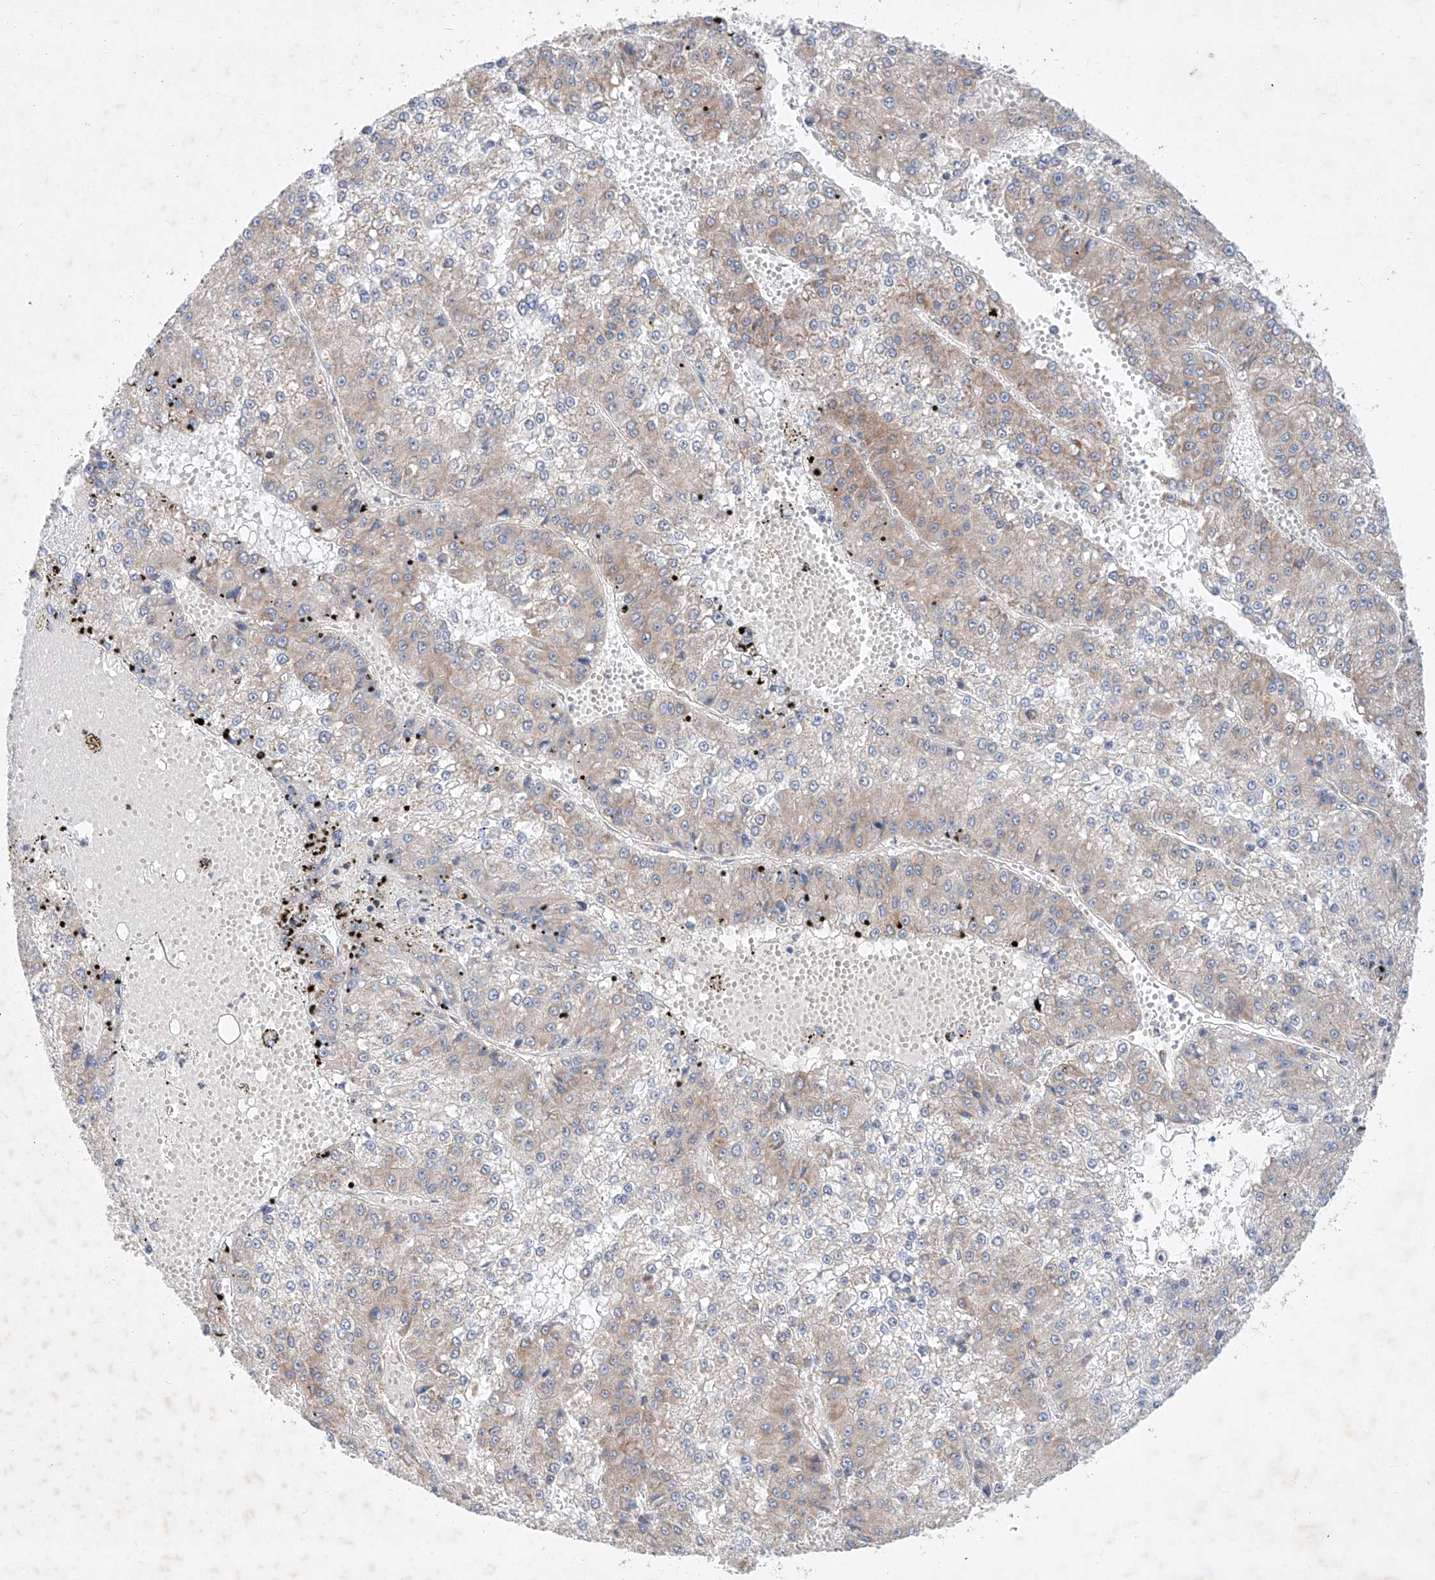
{"staining": {"intensity": "weak", "quantity": "25%-75%", "location": "cytoplasmic/membranous"}, "tissue": "liver cancer", "cell_type": "Tumor cells", "image_type": "cancer", "snomed": [{"axis": "morphology", "description": "Carcinoma, Hepatocellular, NOS"}, {"axis": "topography", "description": "Liver"}], "caption": "Immunohistochemical staining of liver hepatocellular carcinoma shows low levels of weak cytoplasmic/membranous expression in approximately 25%-75% of tumor cells. The protein of interest is shown in brown color, while the nuclei are stained blue.", "gene": "FASTK", "patient": {"sex": "female", "age": 73}}